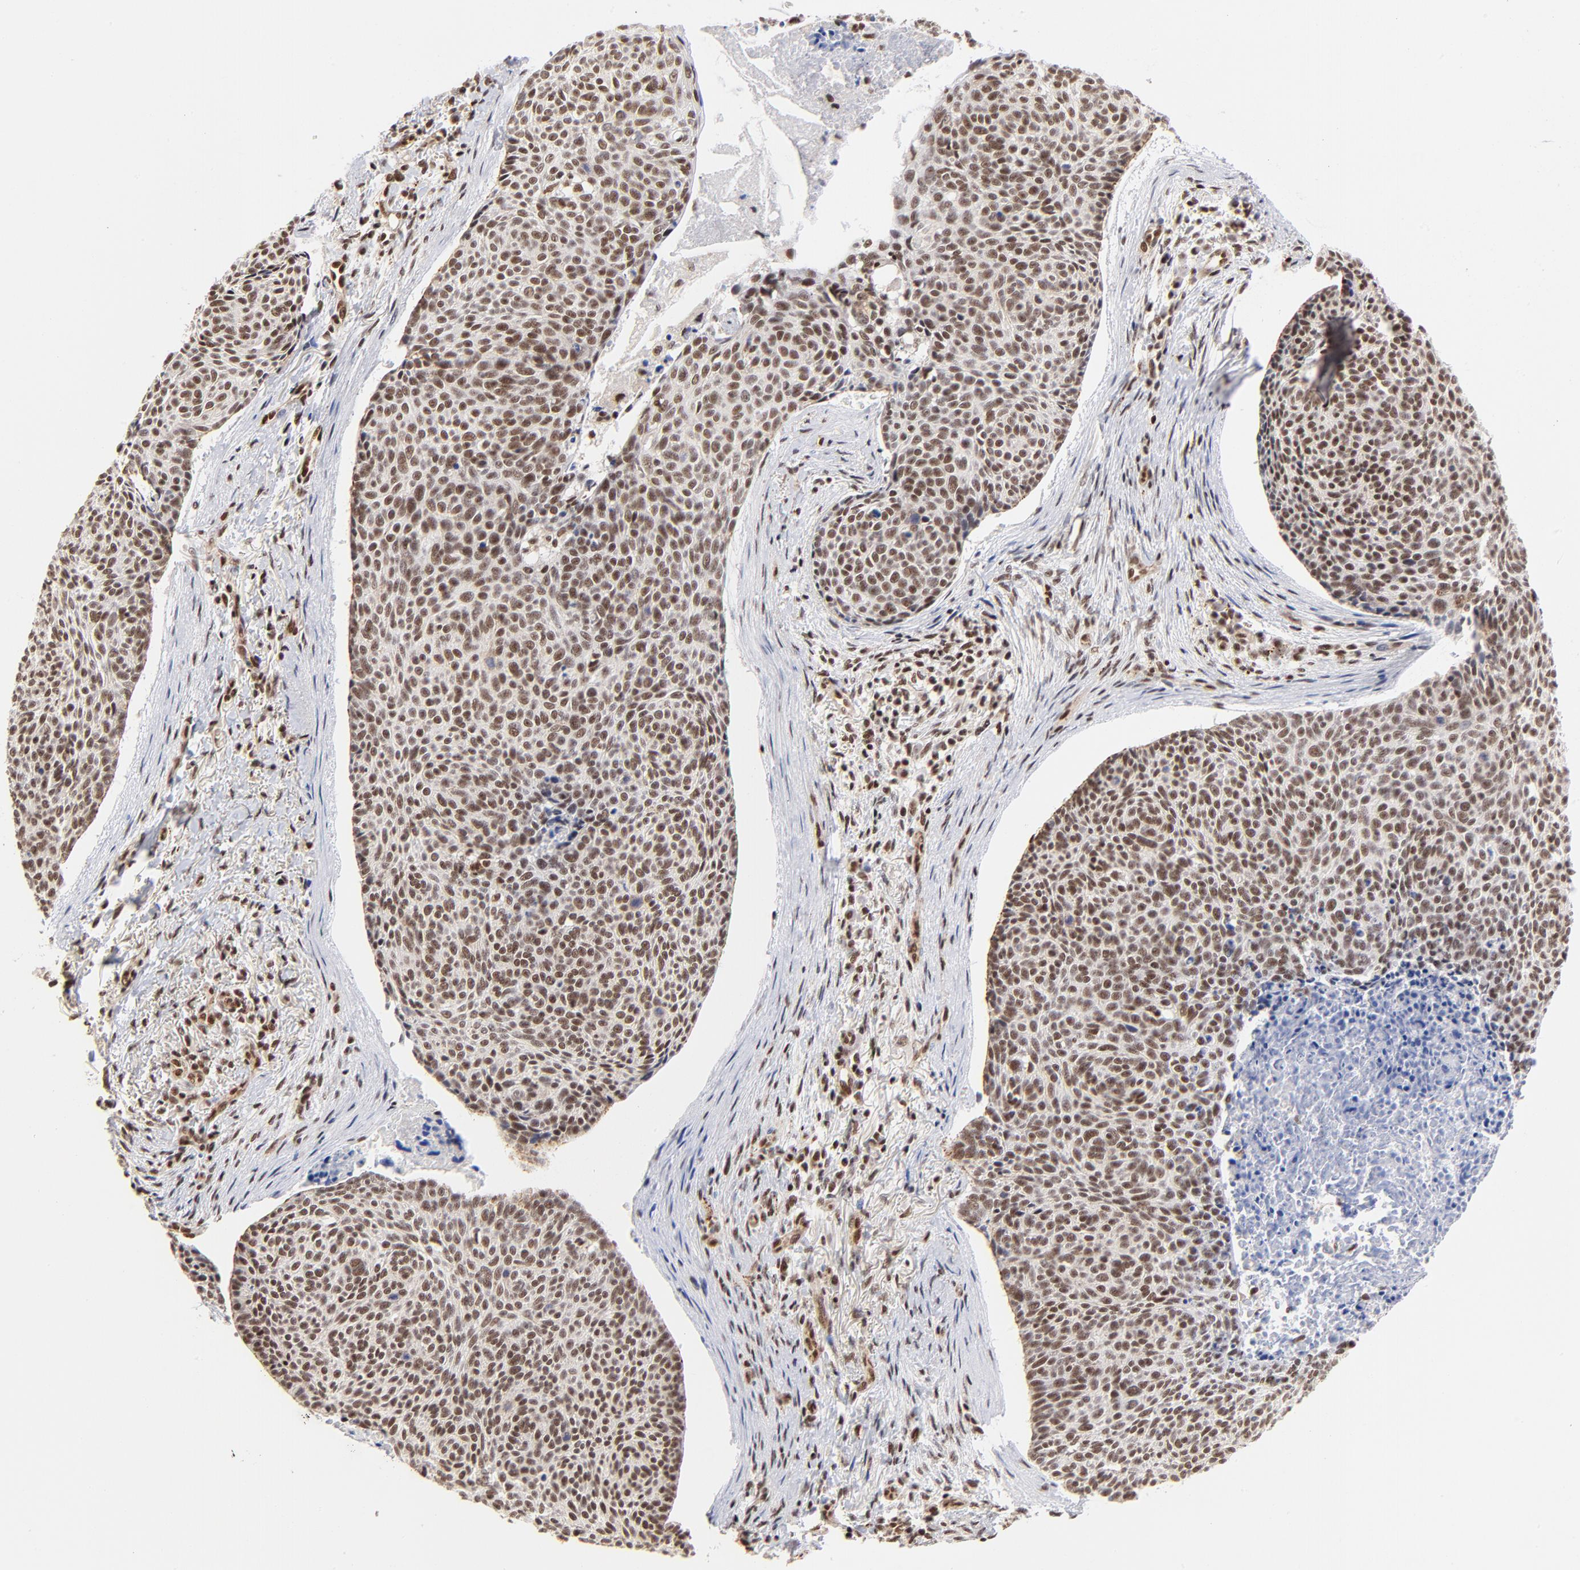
{"staining": {"intensity": "moderate", "quantity": ">75%", "location": "nuclear"}, "tissue": "skin cancer", "cell_type": "Tumor cells", "image_type": "cancer", "snomed": [{"axis": "morphology", "description": "Normal tissue, NOS"}, {"axis": "morphology", "description": "Basal cell carcinoma"}, {"axis": "topography", "description": "Skin"}], "caption": "About >75% of tumor cells in skin basal cell carcinoma display moderate nuclear protein staining as visualized by brown immunohistochemical staining.", "gene": "GABPA", "patient": {"sex": "female", "age": 57}}